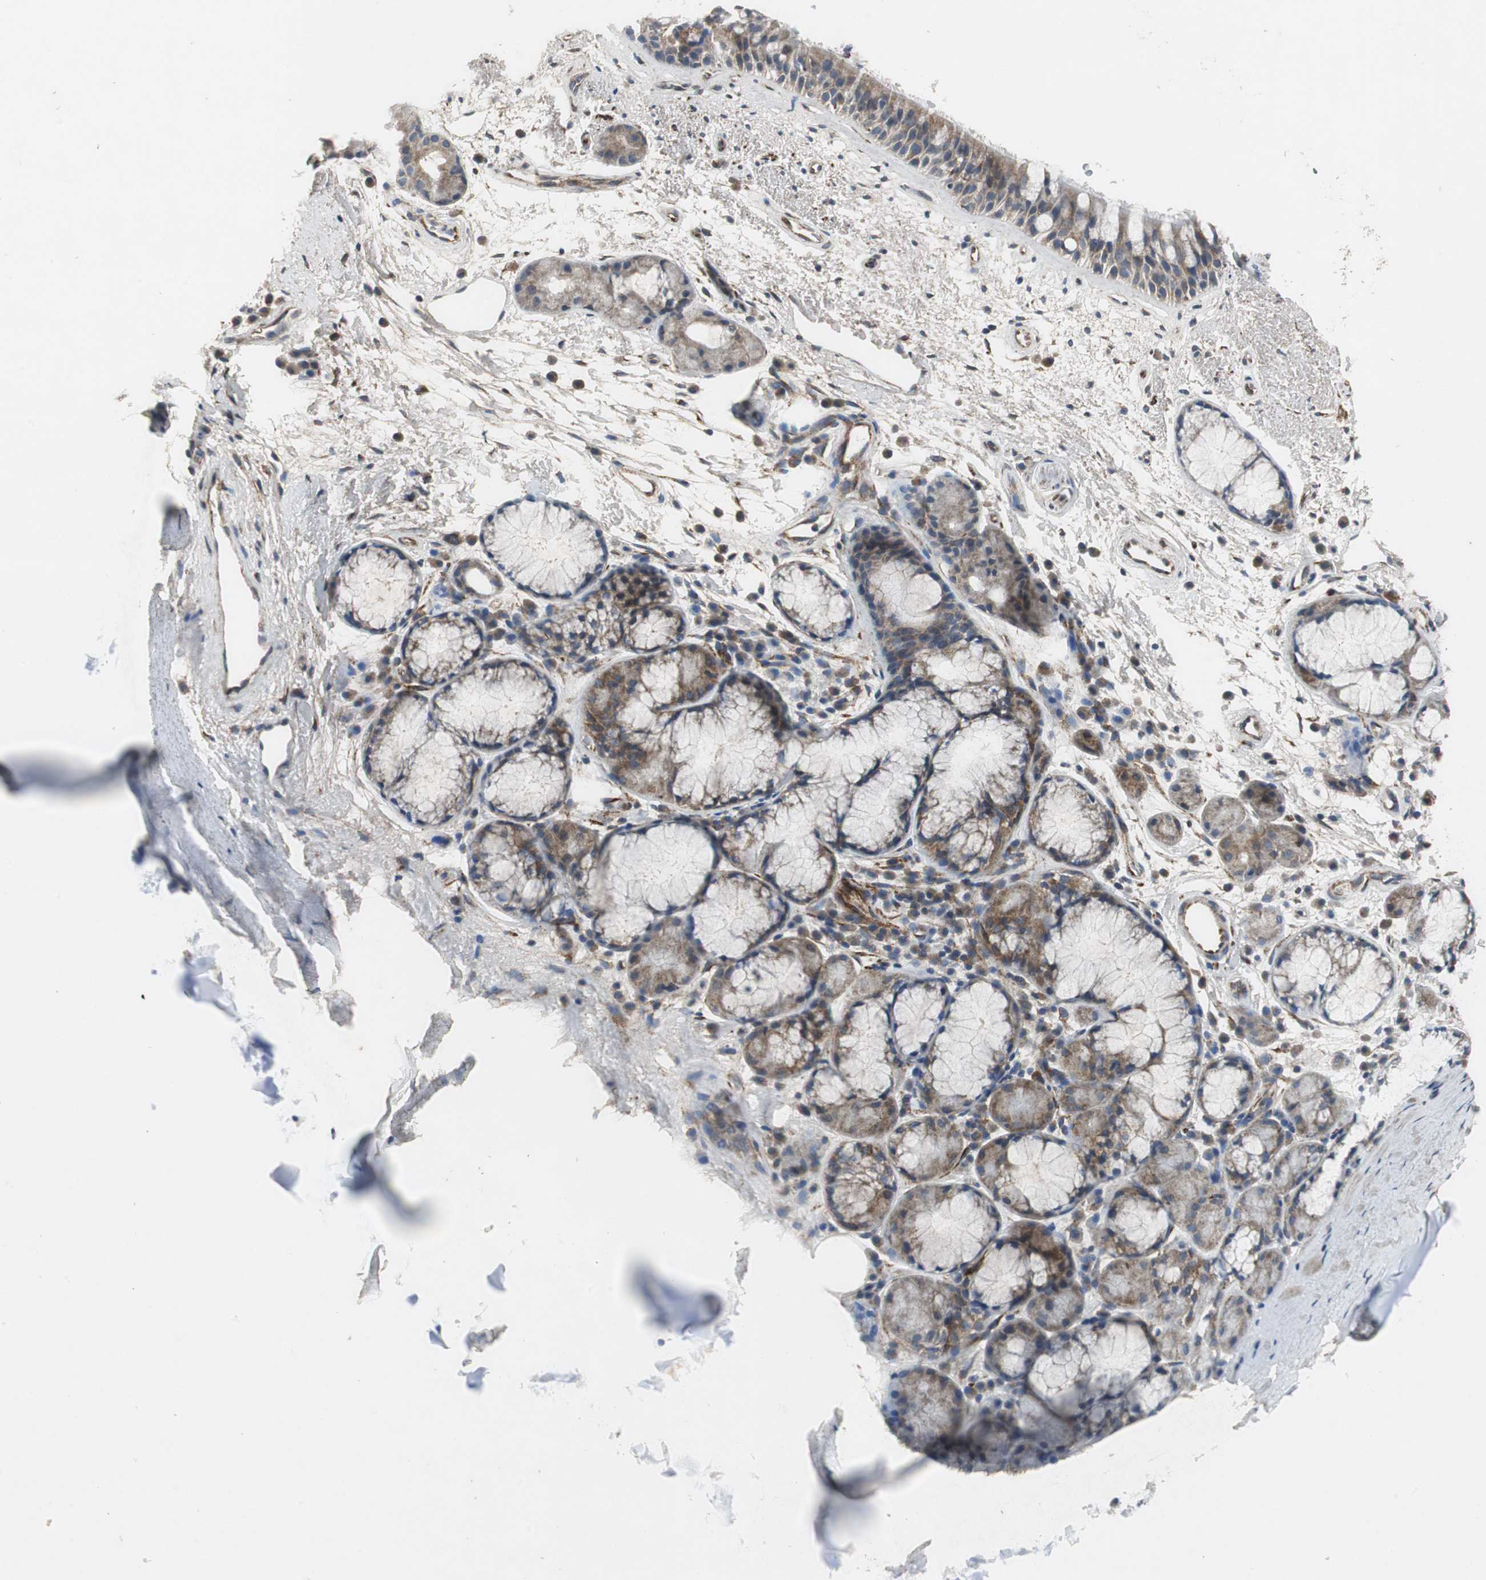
{"staining": {"intensity": "moderate", "quantity": ">75%", "location": "cytoplasmic/membranous"}, "tissue": "bronchus", "cell_type": "Respiratory epithelial cells", "image_type": "normal", "snomed": [{"axis": "morphology", "description": "Normal tissue, NOS"}, {"axis": "topography", "description": "Bronchus"}], "caption": "The micrograph exhibits a brown stain indicating the presence of a protein in the cytoplasmic/membranous of respiratory epithelial cells in bronchus. Using DAB (3,3'-diaminobenzidine) (brown) and hematoxylin (blue) stains, captured at high magnification using brightfield microscopy.", "gene": "ISCU", "patient": {"sex": "female", "age": 54}}